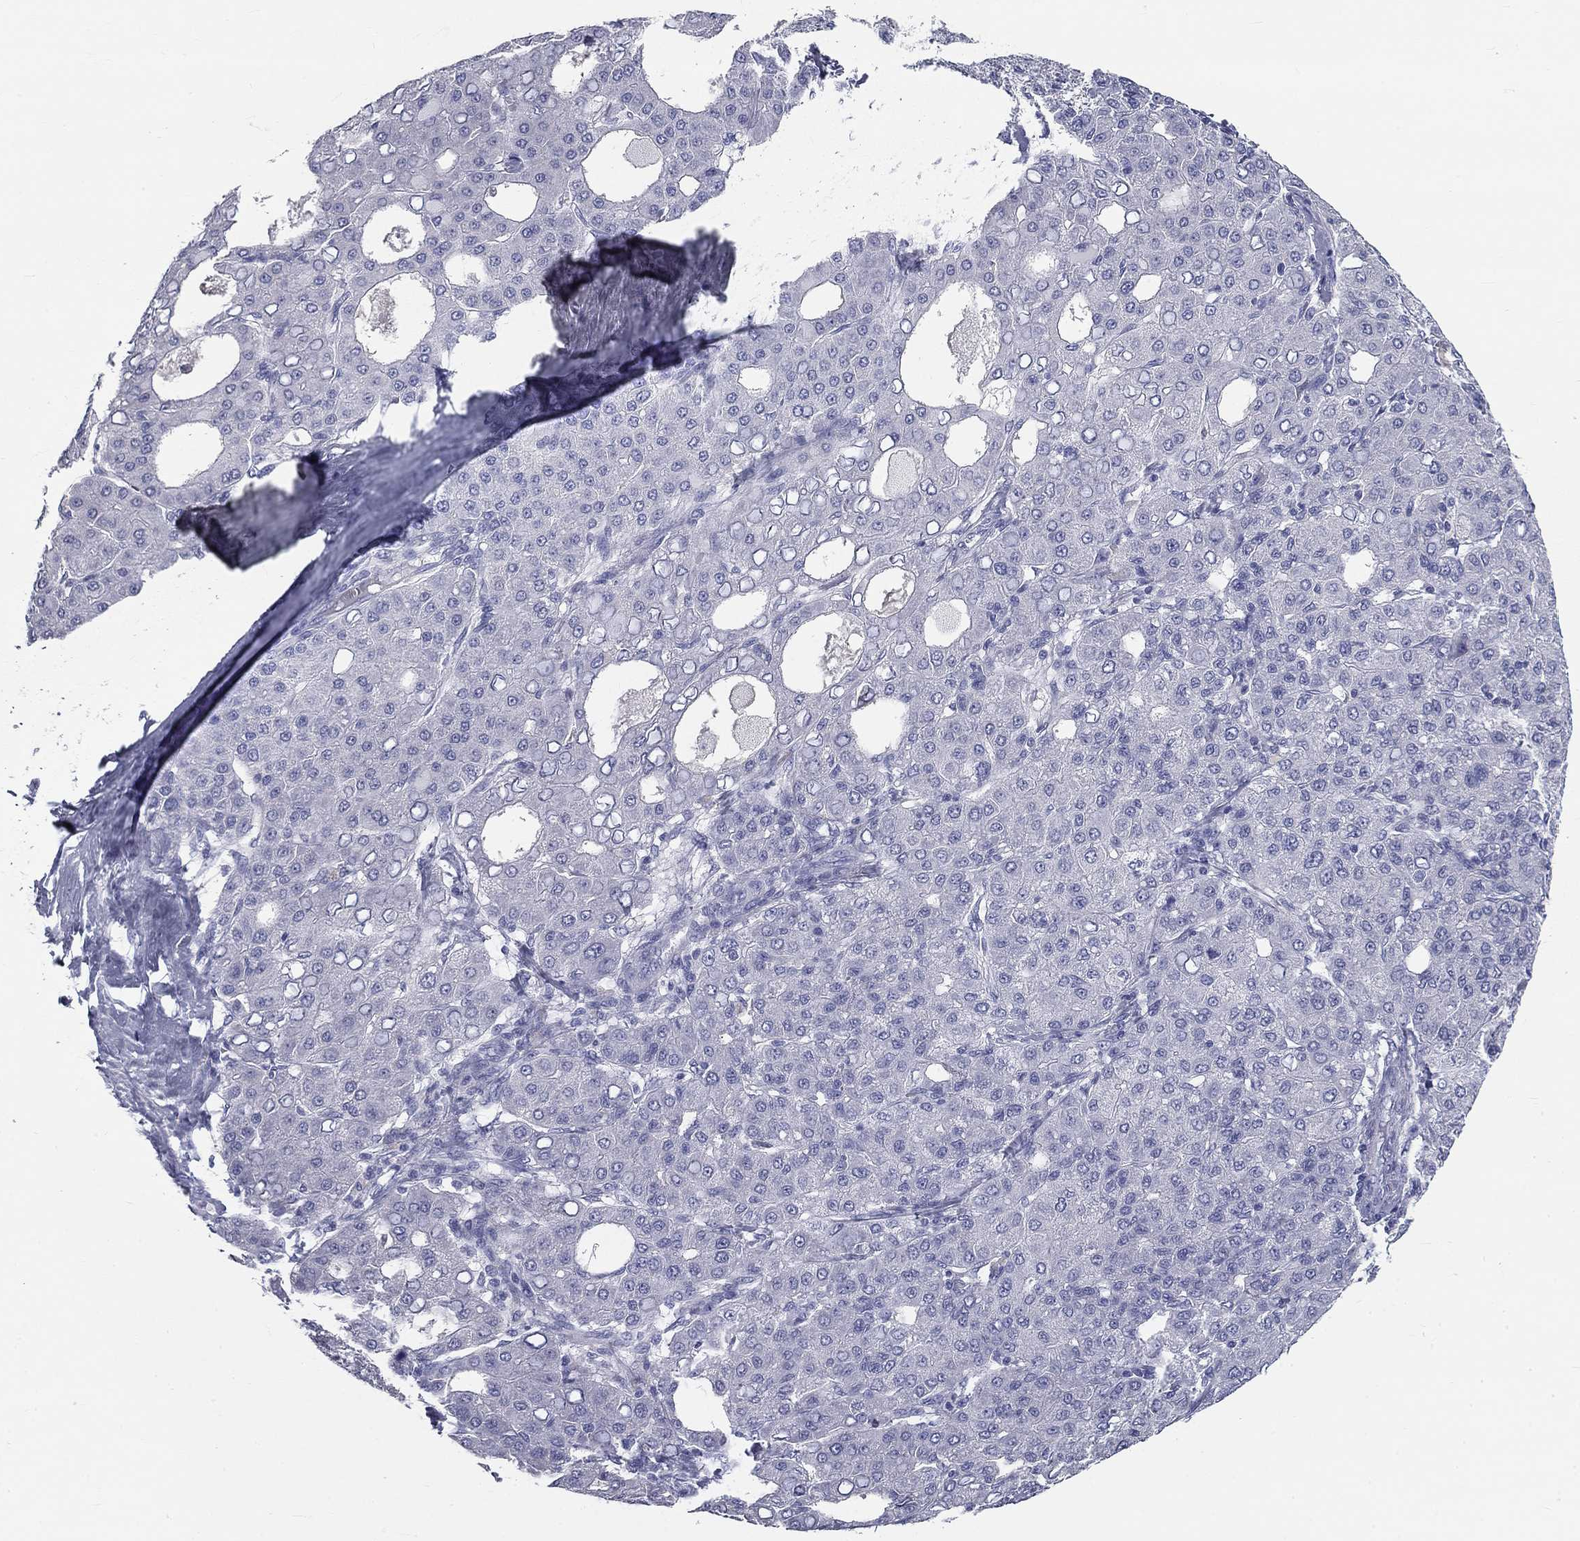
{"staining": {"intensity": "negative", "quantity": "none", "location": "none"}, "tissue": "liver cancer", "cell_type": "Tumor cells", "image_type": "cancer", "snomed": [{"axis": "morphology", "description": "Carcinoma, Hepatocellular, NOS"}, {"axis": "topography", "description": "Liver"}], "caption": "This is an immunohistochemistry (IHC) photomicrograph of hepatocellular carcinoma (liver). There is no staining in tumor cells.", "gene": "GALNTL5", "patient": {"sex": "male", "age": 65}}